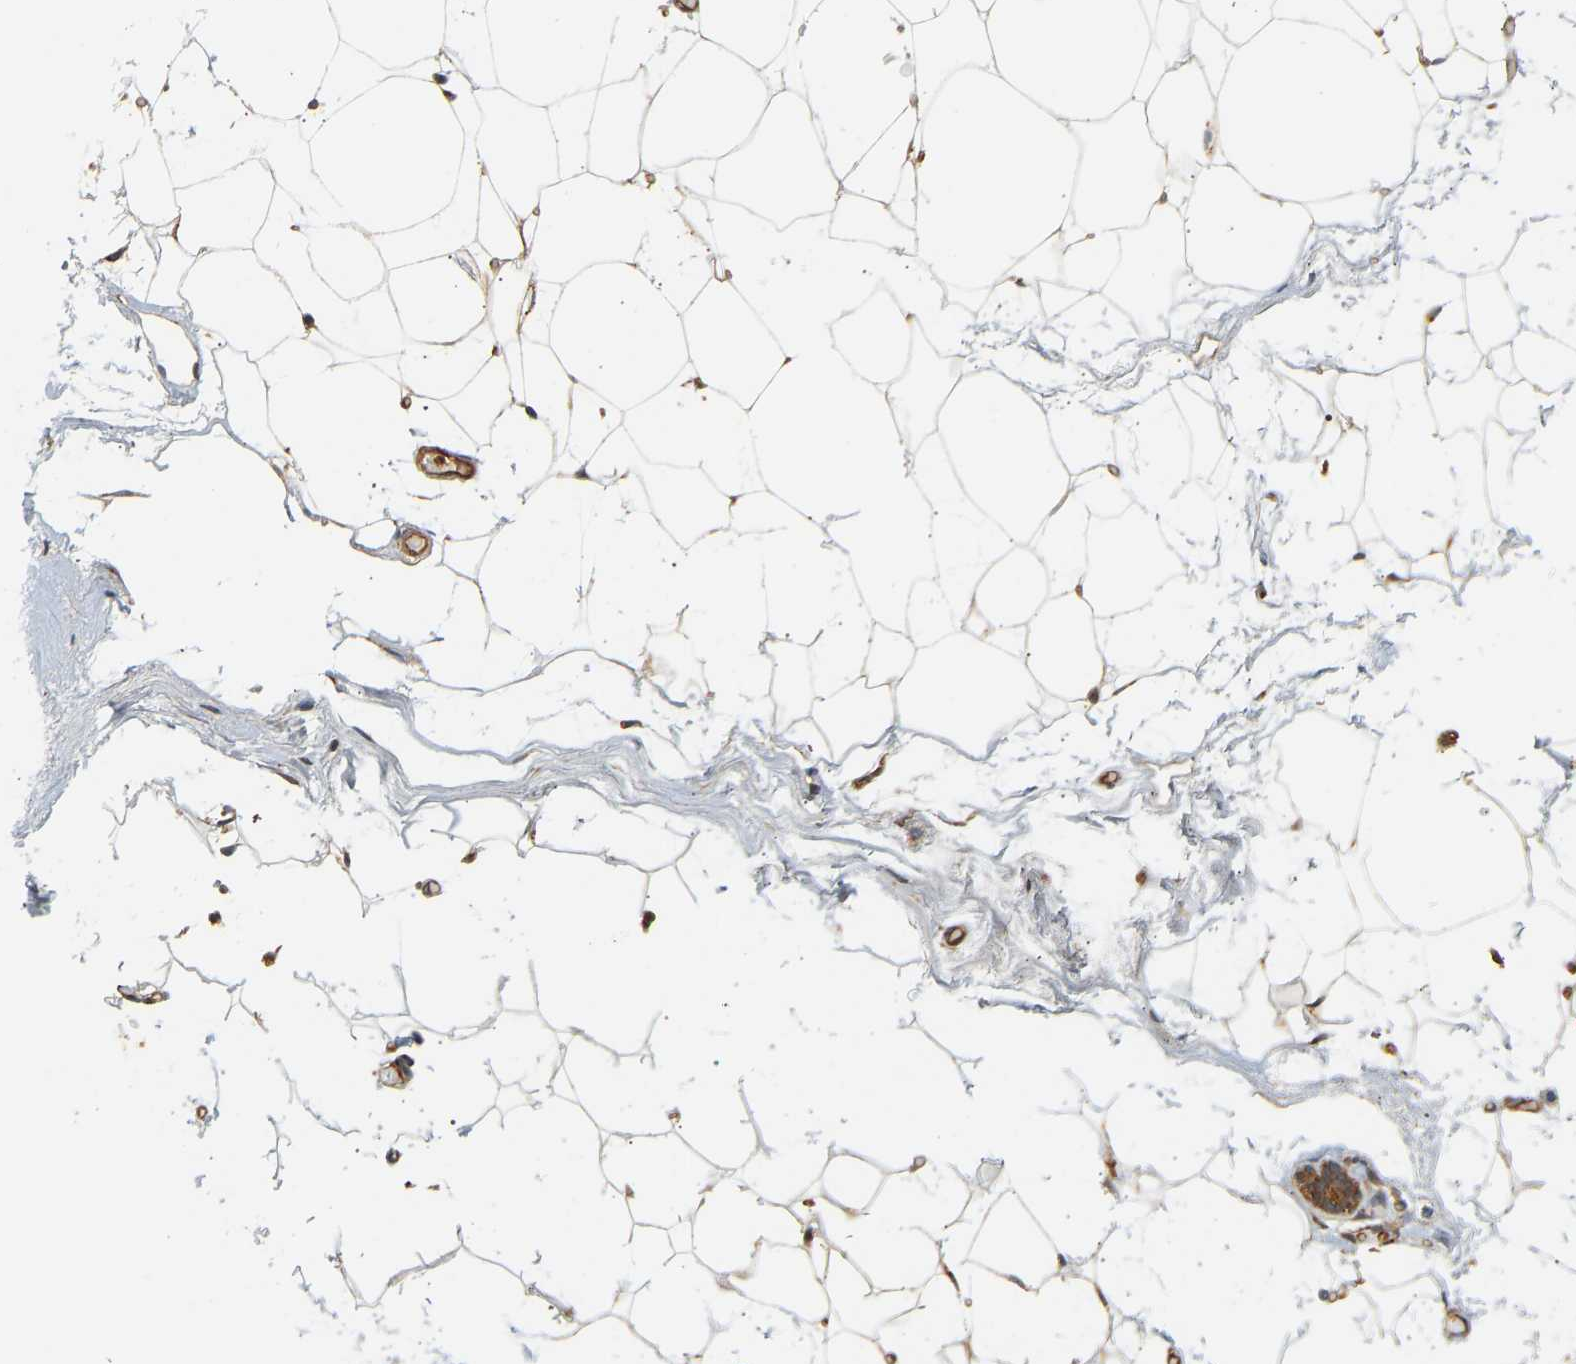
{"staining": {"intensity": "negative", "quantity": "none", "location": "none"}, "tissue": "adipose tissue", "cell_type": "Adipocytes", "image_type": "normal", "snomed": [{"axis": "morphology", "description": "Normal tissue, NOS"}, {"axis": "topography", "description": "Breast"}, {"axis": "topography", "description": "Soft tissue"}], "caption": "Adipocytes are negative for protein expression in benign human adipose tissue. (Stains: DAB (3,3'-diaminobenzidine) immunohistochemistry with hematoxylin counter stain, Microscopy: brightfield microscopy at high magnification).", "gene": "CEP57", "patient": {"sex": "female", "age": 75}}